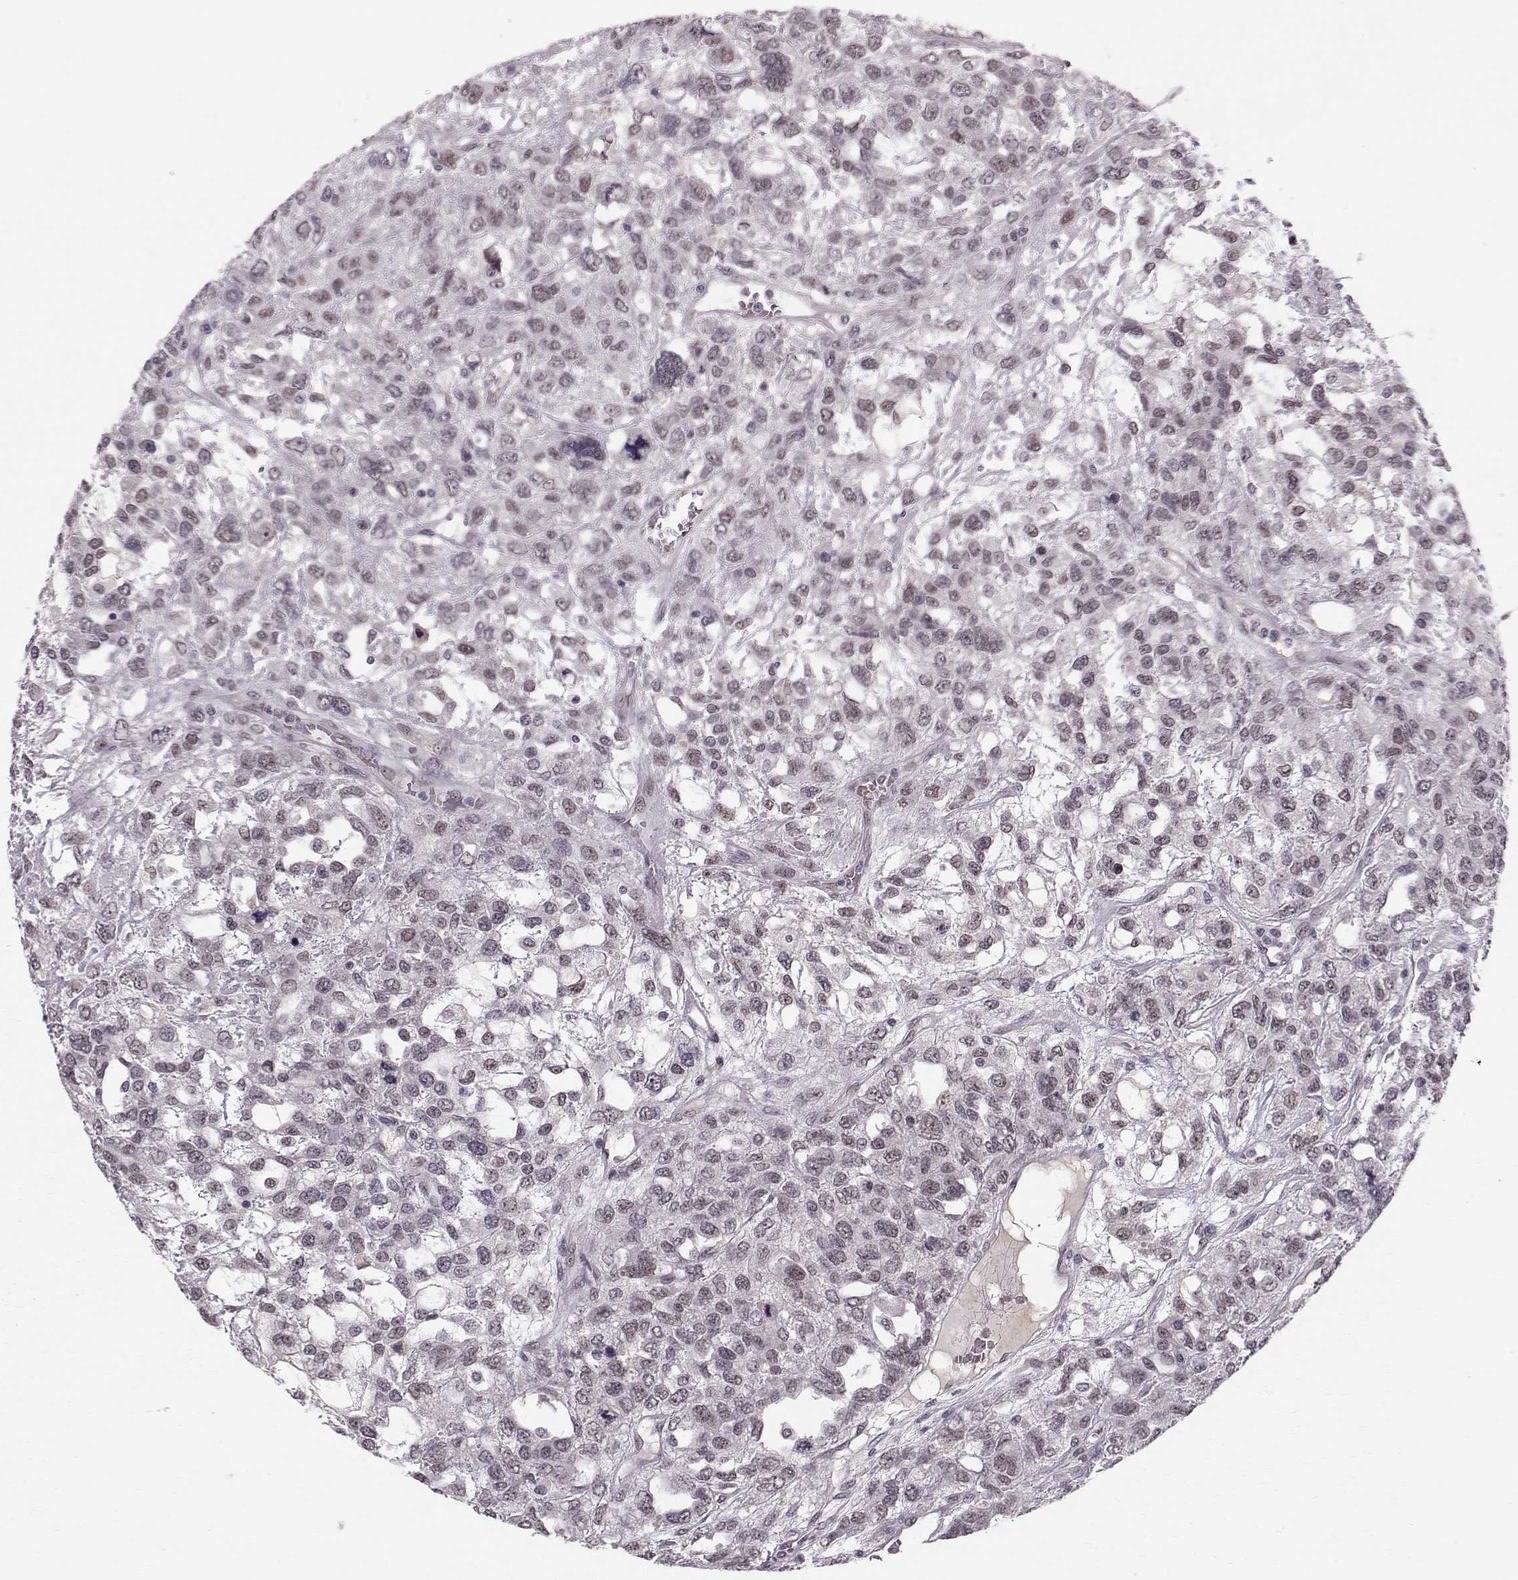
{"staining": {"intensity": "weak", "quantity": "<25%", "location": "nuclear"}, "tissue": "testis cancer", "cell_type": "Tumor cells", "image_type": "cancer", "snomed": [{"axis": "morphology", "description": "Seminoma, NOS"}, {"axis": "topography", "description": "Testis"}], "caption": "DAB immunohistochemical staining of human testis cancer shows no significant staining in tumor cells.", "gene": "RPP38", "patient": {"sex": "male", "age": 52}}